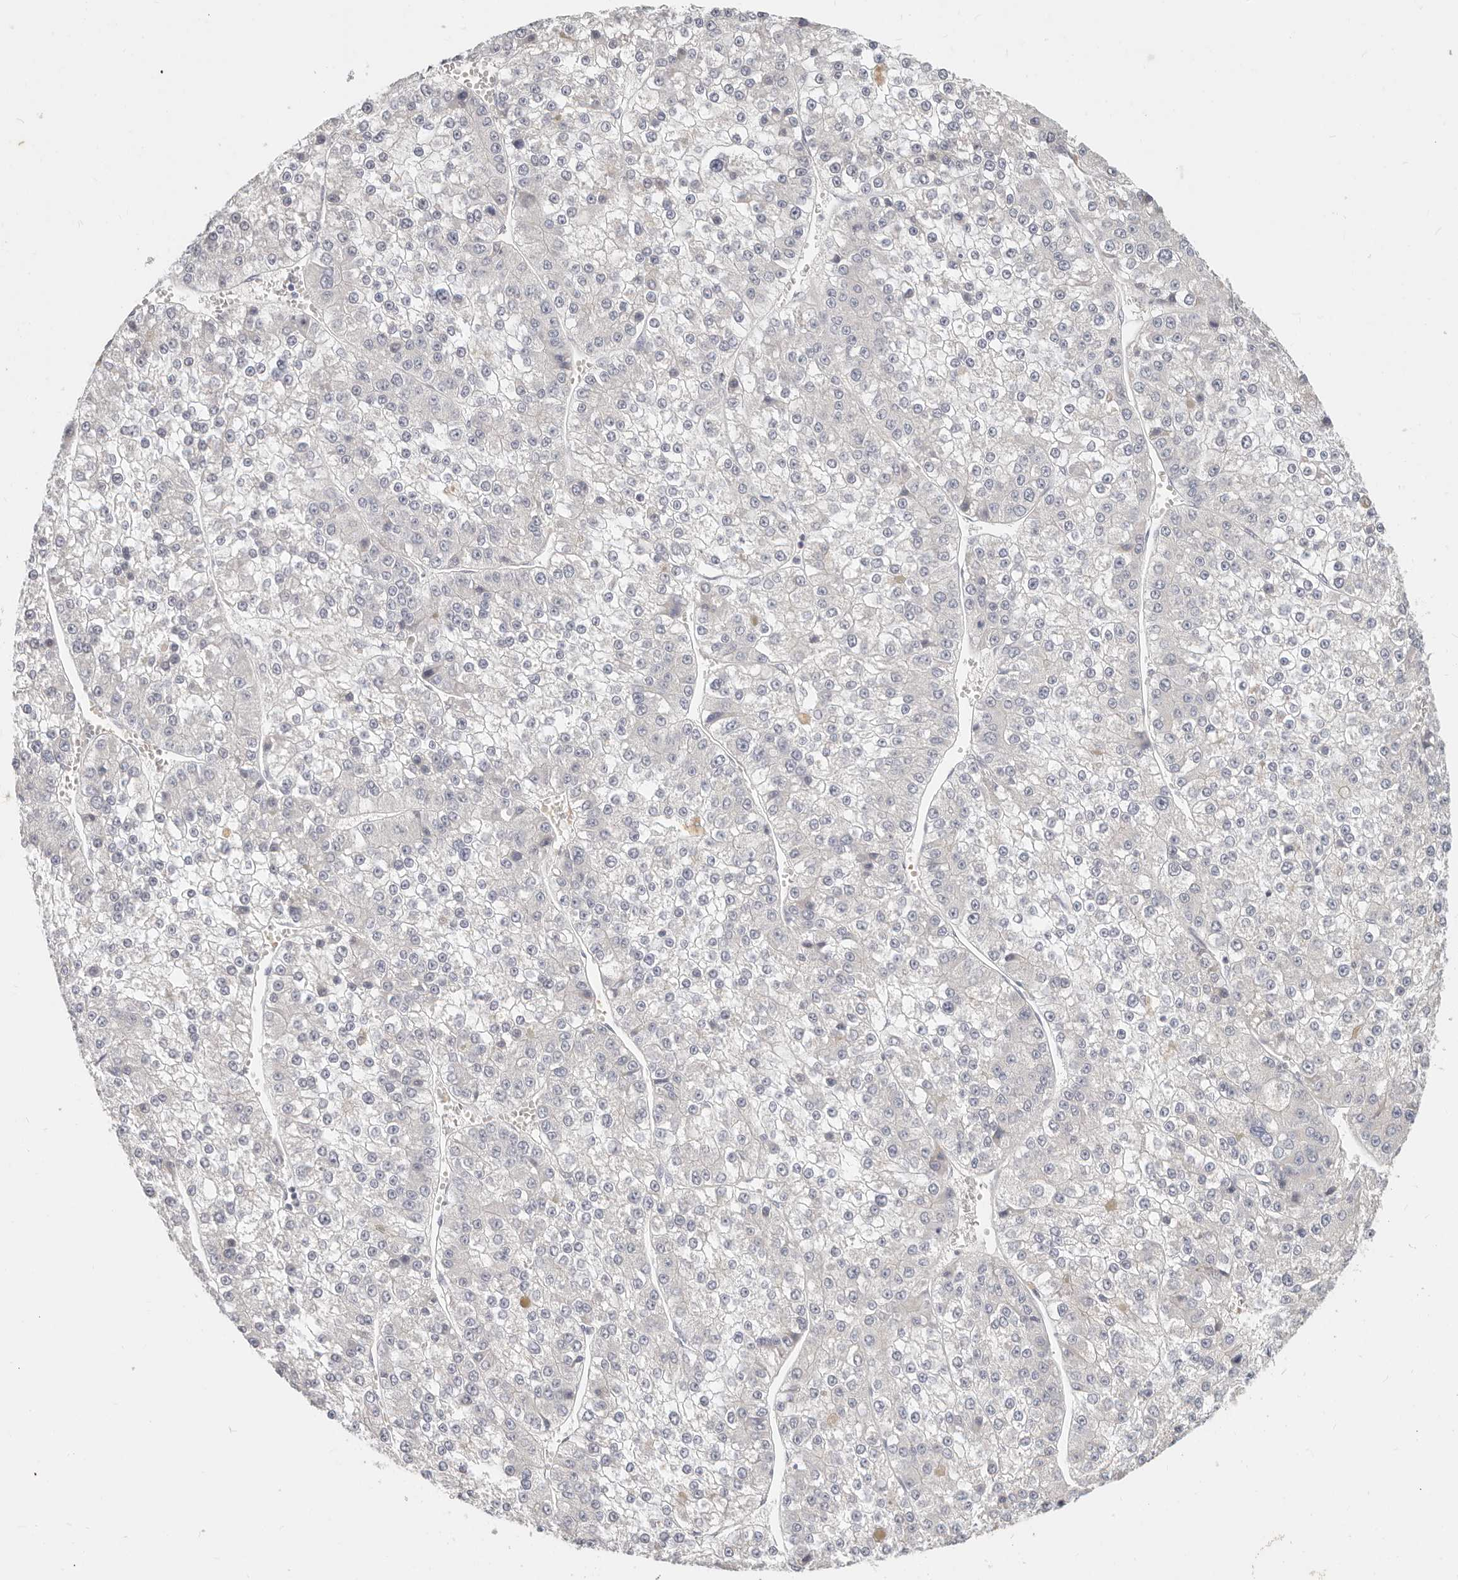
{"staining": {"intensity": "negative", "quantity": "none", "location": "none"}, "tissue": "liver cancer", "cell_type": "Tumor cells", "image_type": "cancer", "snomed": [{"axis": "morphology", "description": "Carcinoma, Hepatocellular, NOS"}, {"axis": "topography", "description": "Liver"}], "caption": "Immunohistochemistry (IHC) photomicrograph of liver cancer stained for a protein (brown), which shows no staining in tumor cells.", "gene": "TMEM63B", "patient": {"sex": "female", "age": 73}}